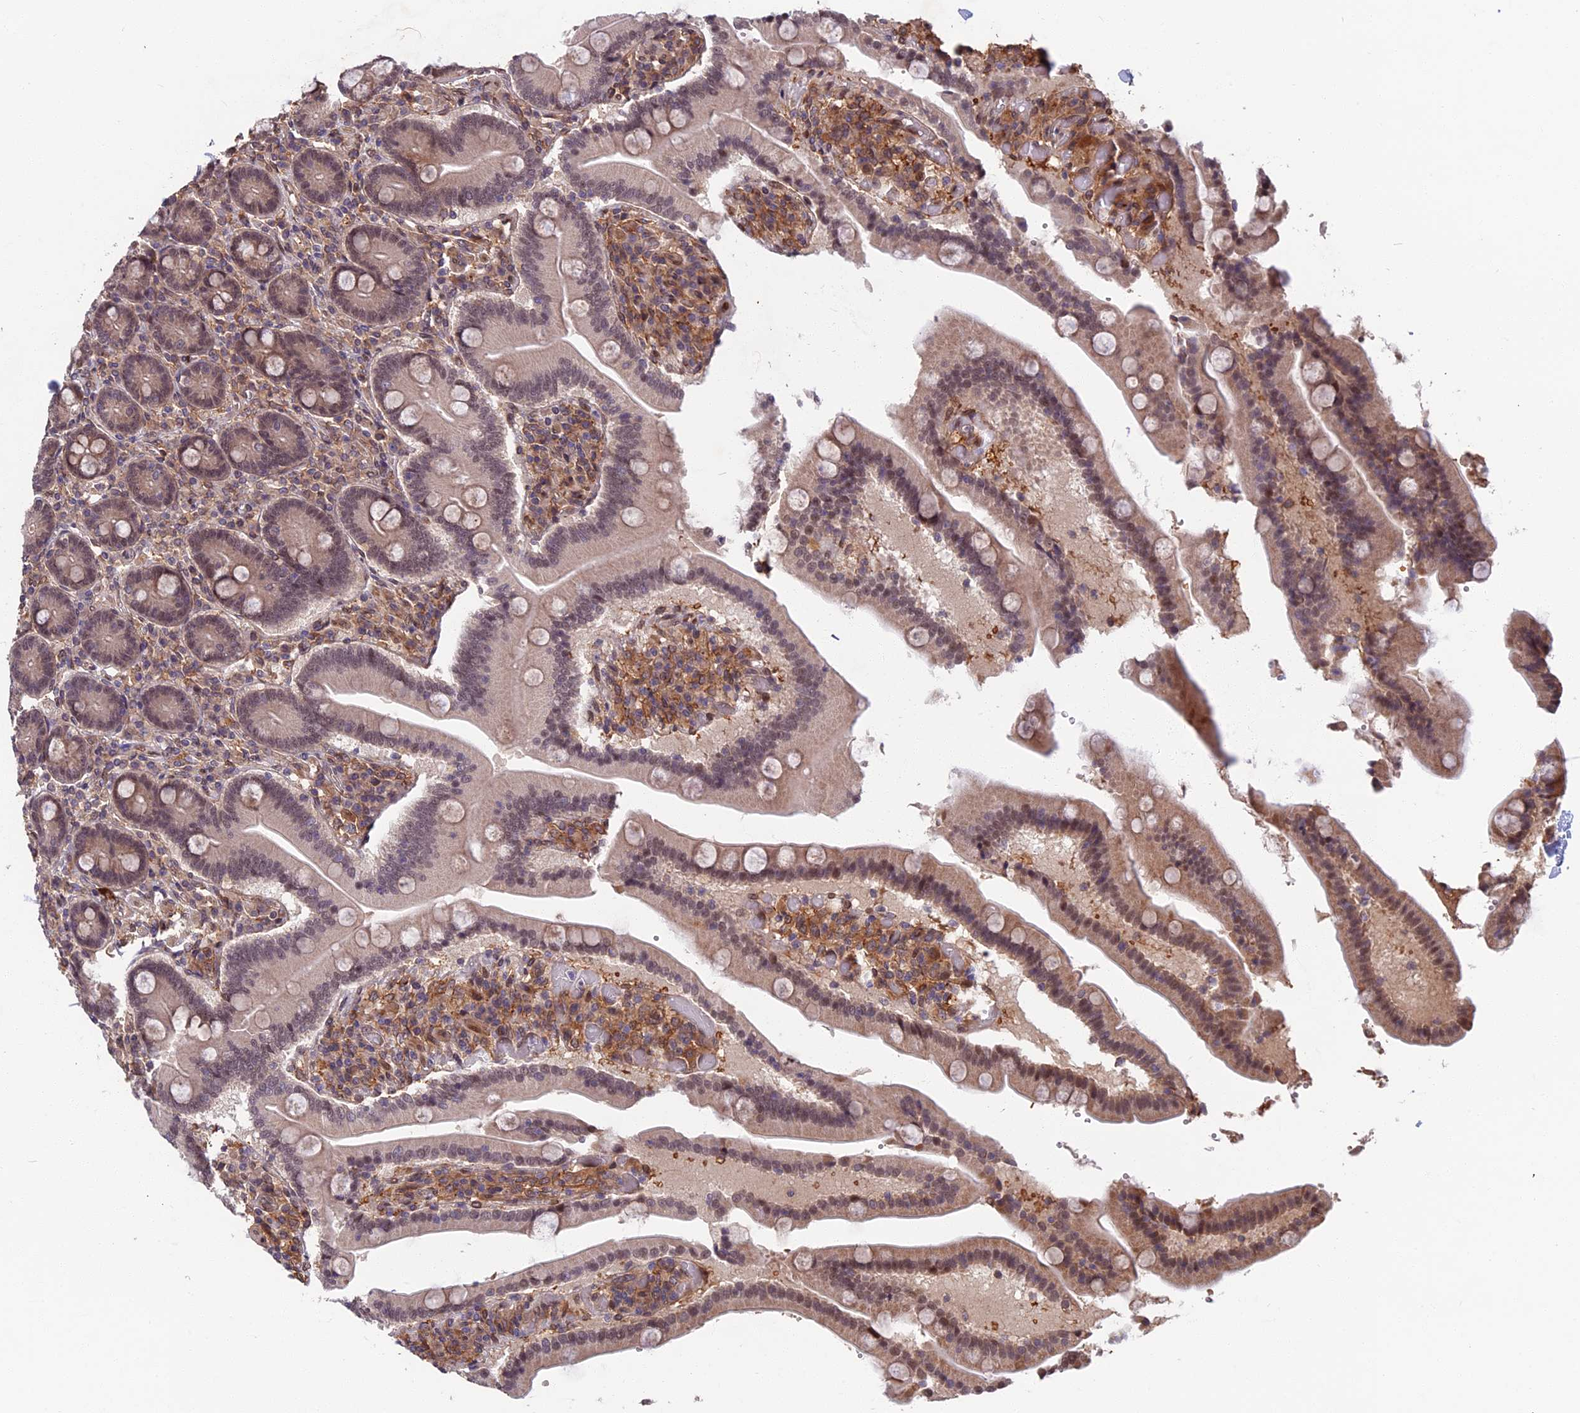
{"staining": {"intensity": "moderate", "quantity": ">75%", "location": "cytoplasmic/membranous,nuclear"}, "tissue": "duodenum", "cell_type": "Glandular cells", "image_type": "normal", "snomed": [{"axis": "morphology", "description": "Normal tissue, NOS"}, {"axis": "topography", "description": "Duodenum"}], "caption": "Duodenum stained with DAB (3,3'-diaminobenzidine) immunohistochemistry (IHC) displays medium levels of moderate cytoplasmic/membranous,nuclear staining in about >75% of glandular cells. (Stains: DAB in brown, nuclei in blue, Microscopy: brightfield microscopy at high magnification).", "gene": "SPG11", "patient": {"sex": "female", "age": 62}}